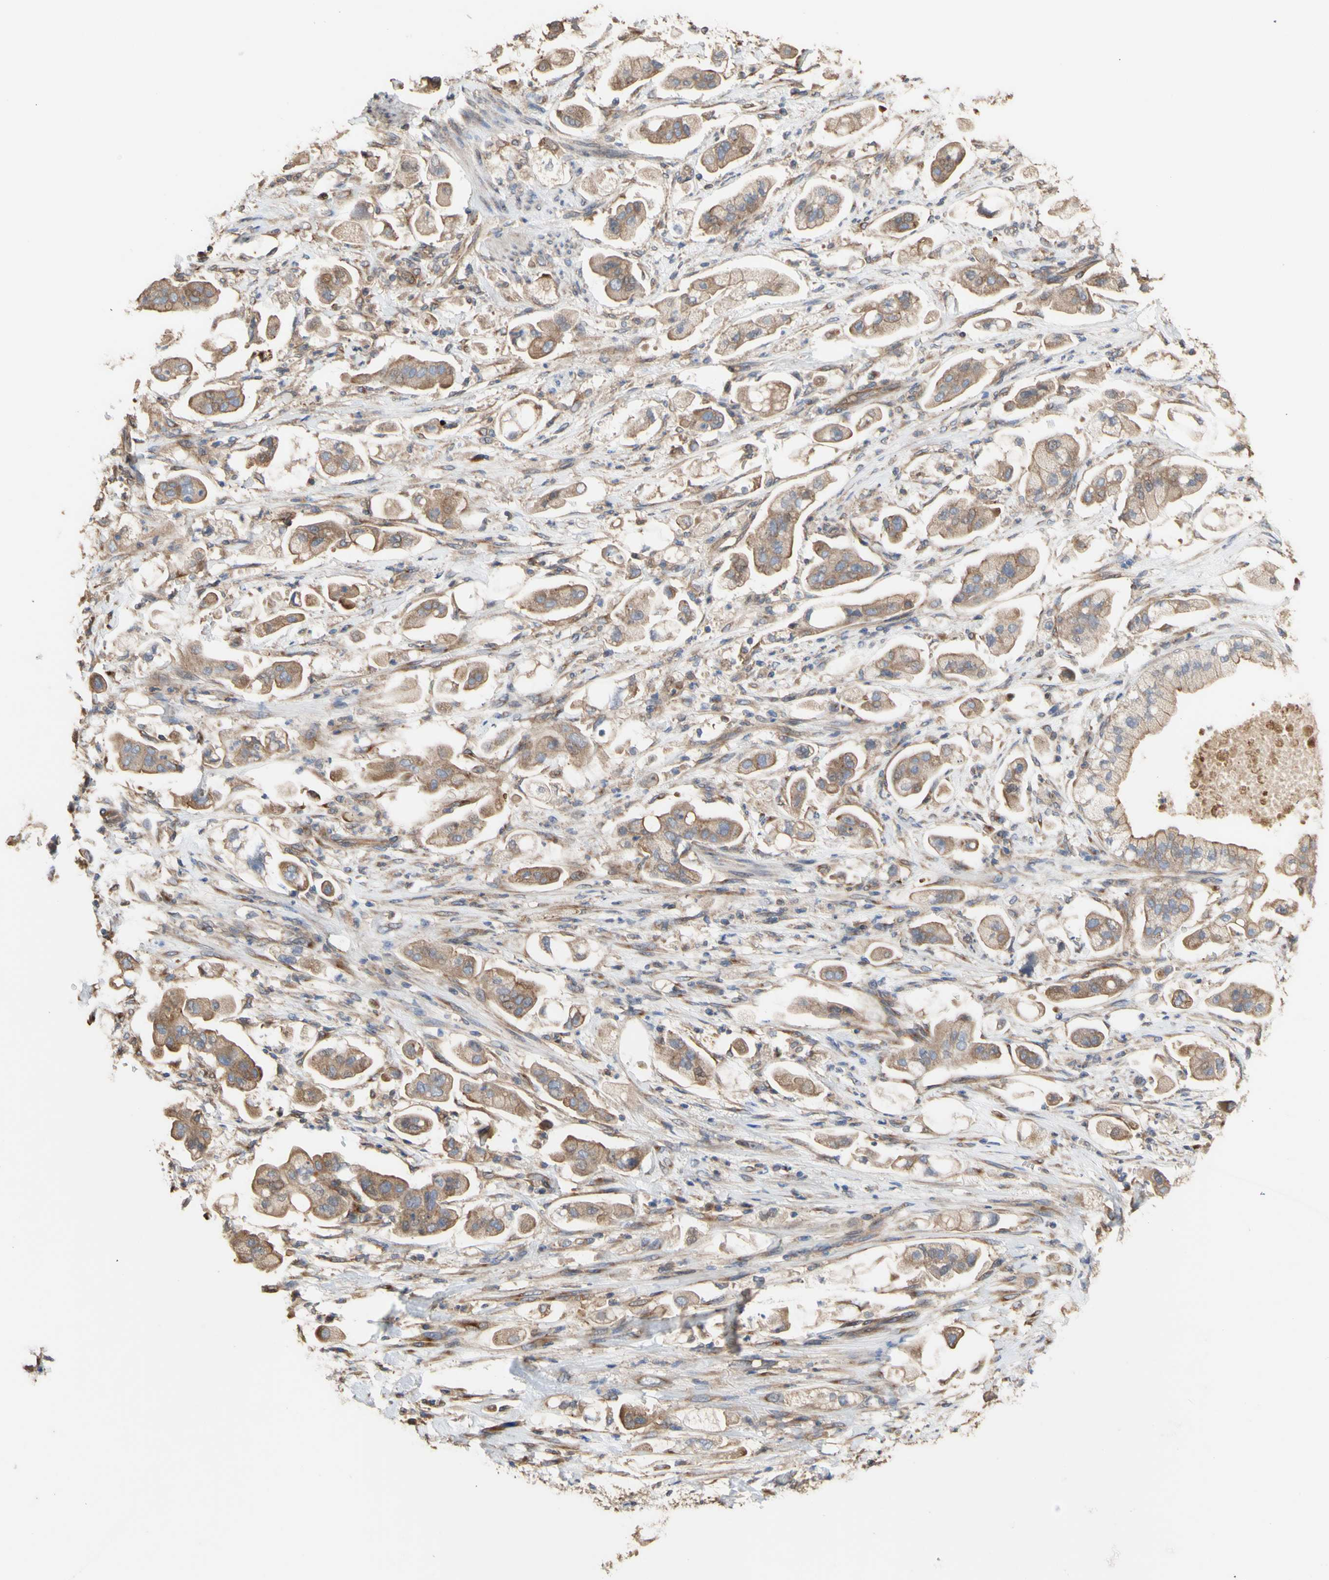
{"staining": {"intensity": "moderate", "quantity": ">75%", "location": "cytoplasmic/membranous"}, "tissue": "stomach cancer", "cell_type": "Tumor cells", "image_type": "cancer", "snomed": [{"axis": "morphology", "description": "Adenocarcinoma, NOS"}, {"axis": "topography", "description": "Stomach"}], "caption": "Tumor cells exhibit medium levels of moderate cytoplasmic/membranous positivity in about >75% of cells in adenocarcinoma (stomach). (DAB (3,3'-diaminobenzidine) IHC, brown staining for protein, blue staining for nuclei).", "gene": "NECTIN3", "patient": {"sex": "male", "age": 62}}